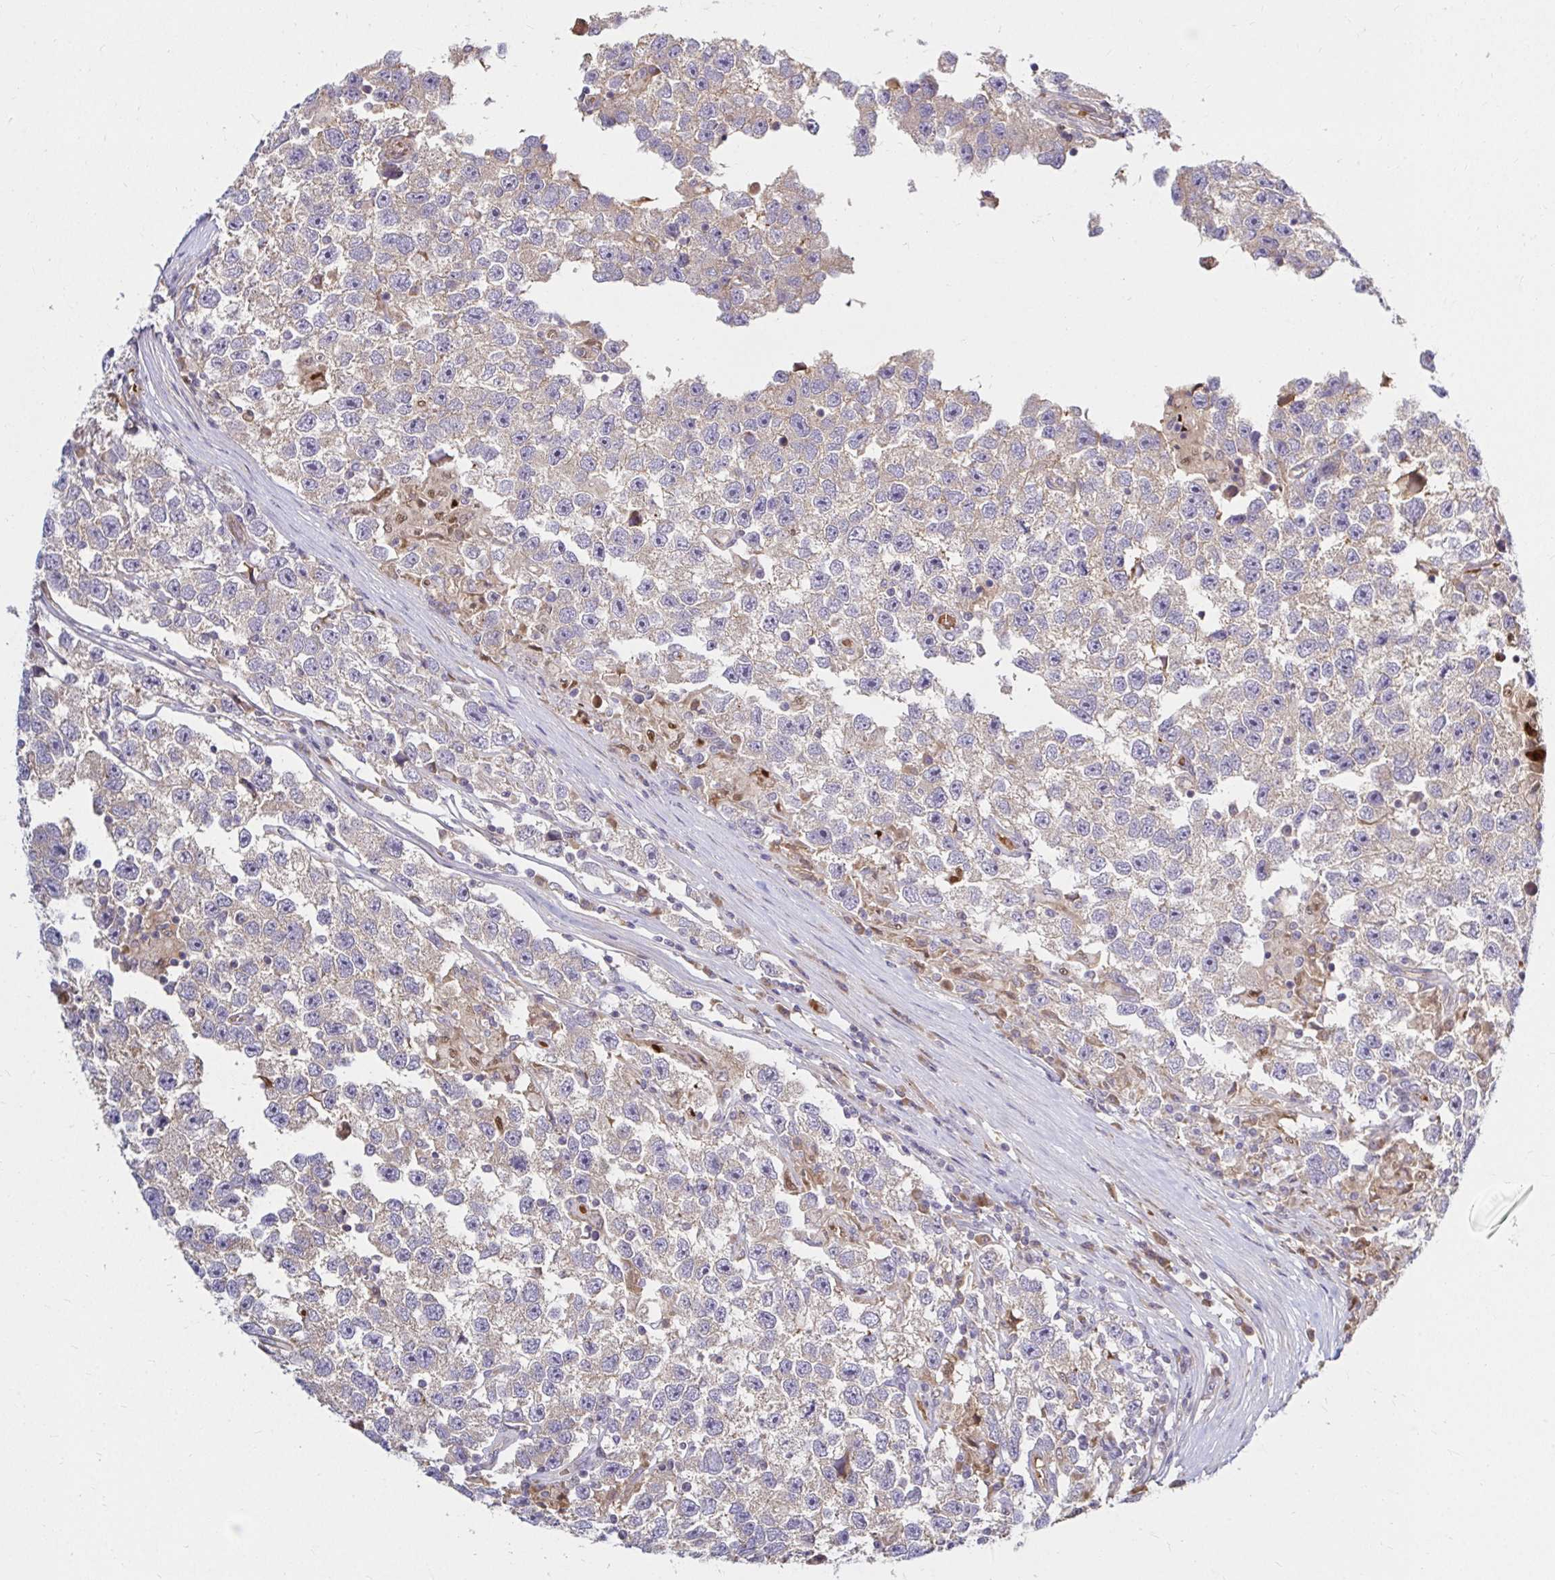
{"staining": {"intensity": "weak", "quantity": ">75%", "location": "cytoplasmic/membranous"}, "tissue": "testis cancer", "cell_type": "Tumor cells", "image_type": "cancer", "snomed": [{"axis": "morphology", "description": "Seminoma, NOS"}, {"axis": "topography", "description": "Testis"}], "caption": "There is low levels of weak cytoplasmic/membranous expression in tumor cells of testis cancer (seminoma), as demonstrated by immunohistochemical staining (brown color).", "gene": "ARHGEF37", "patient": {"sex": "male", "age": 26}}